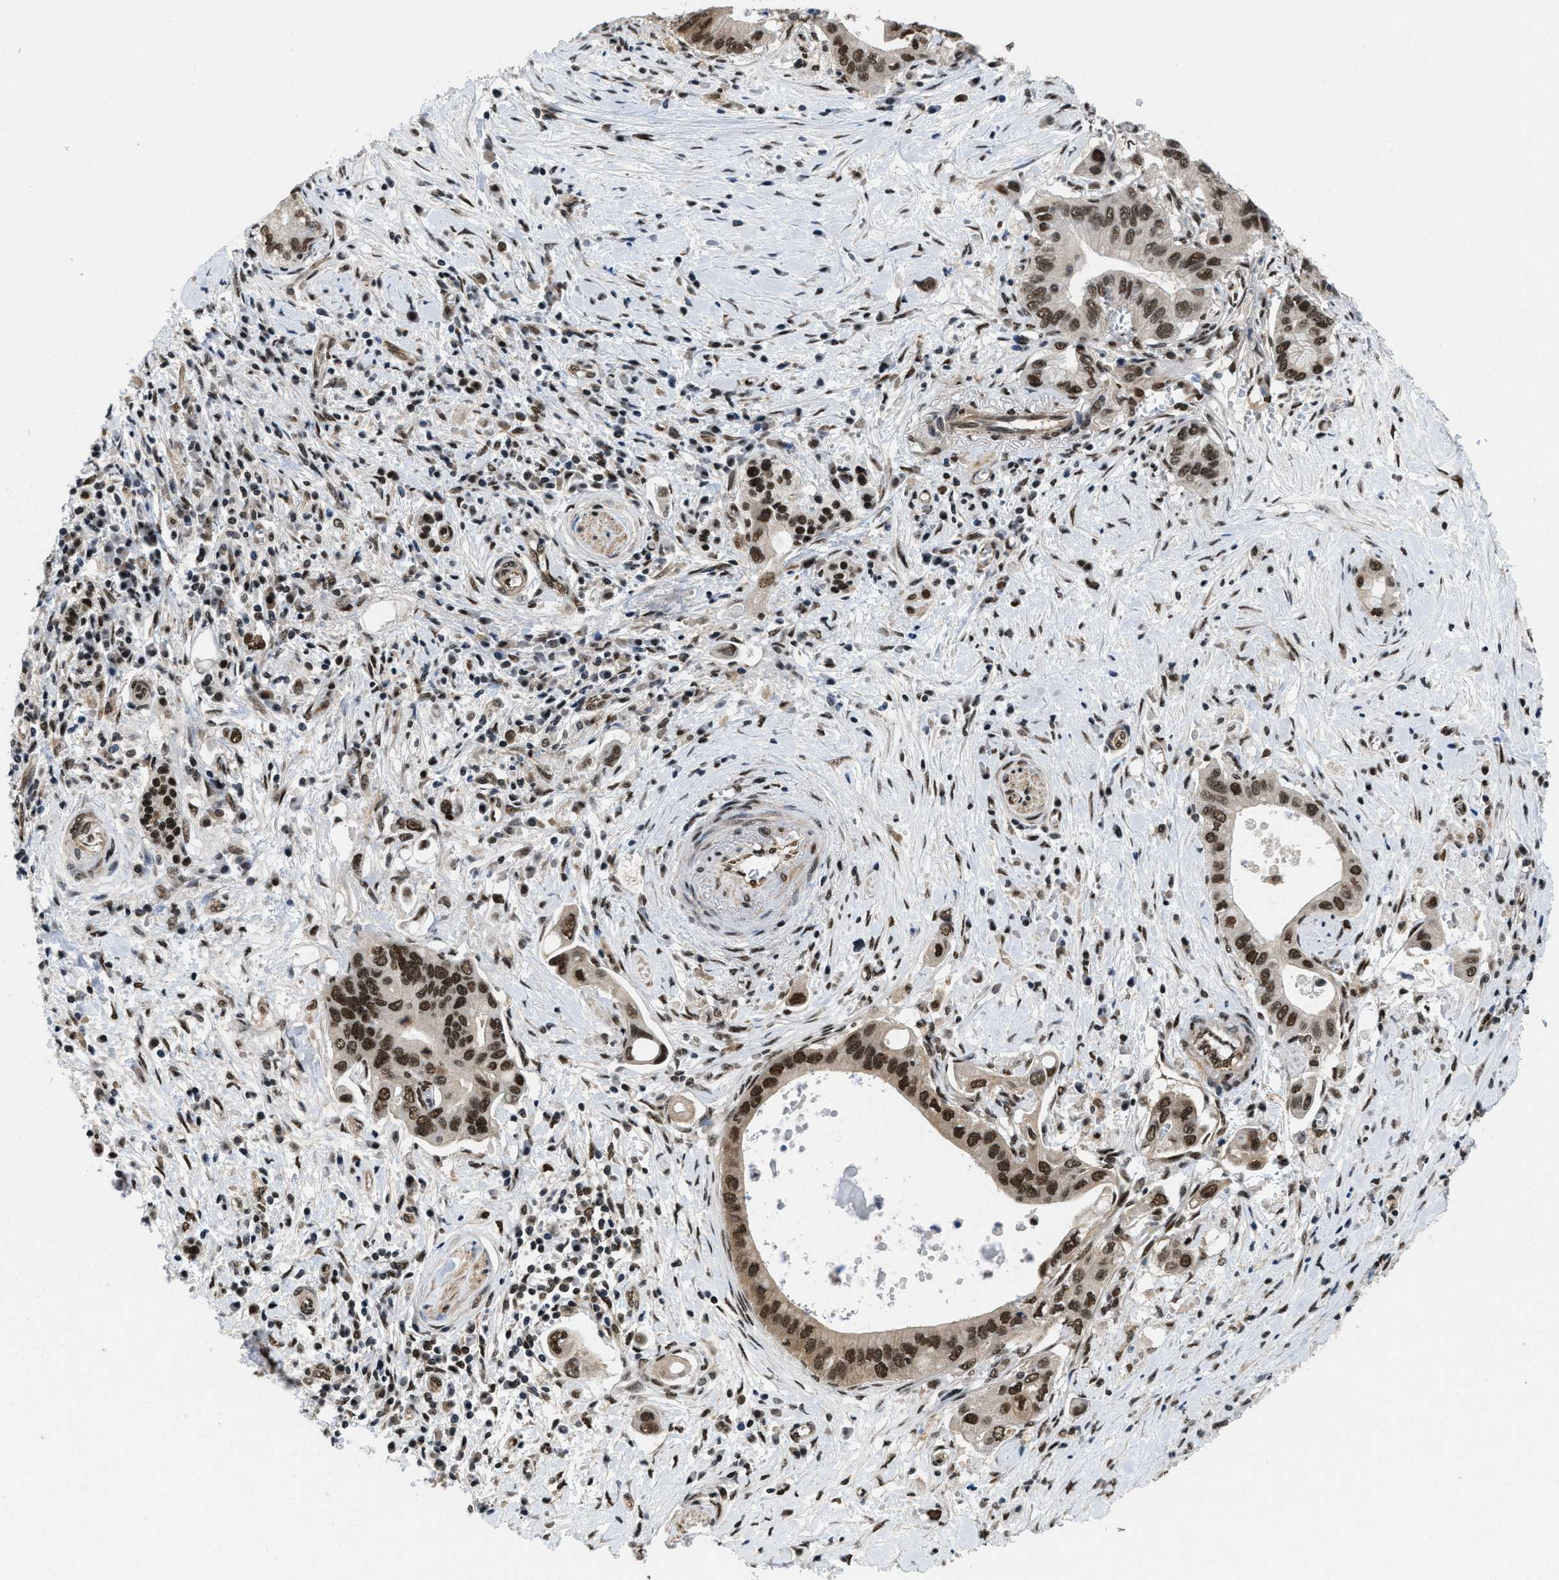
{"staining": {"intensity": "strong", "quantity": ">75%", "location": "nuclear"}, "tissue": "pancreatic cancer", "cell_type": "Tumor cells", "image_type": "cancer", "snomed": [{"axis": "morphology", "description": "Adenocarcinoma, NOS"}, {"axis": "topography", "description": "Pancreas"}], "caption": "Tumor cells show strong nuclear expression in about >75% of cells in pancreatic cancer (adenocarcinoma).", "gene": "SAFB", "patient": {"sex": "female", "age": 73}}